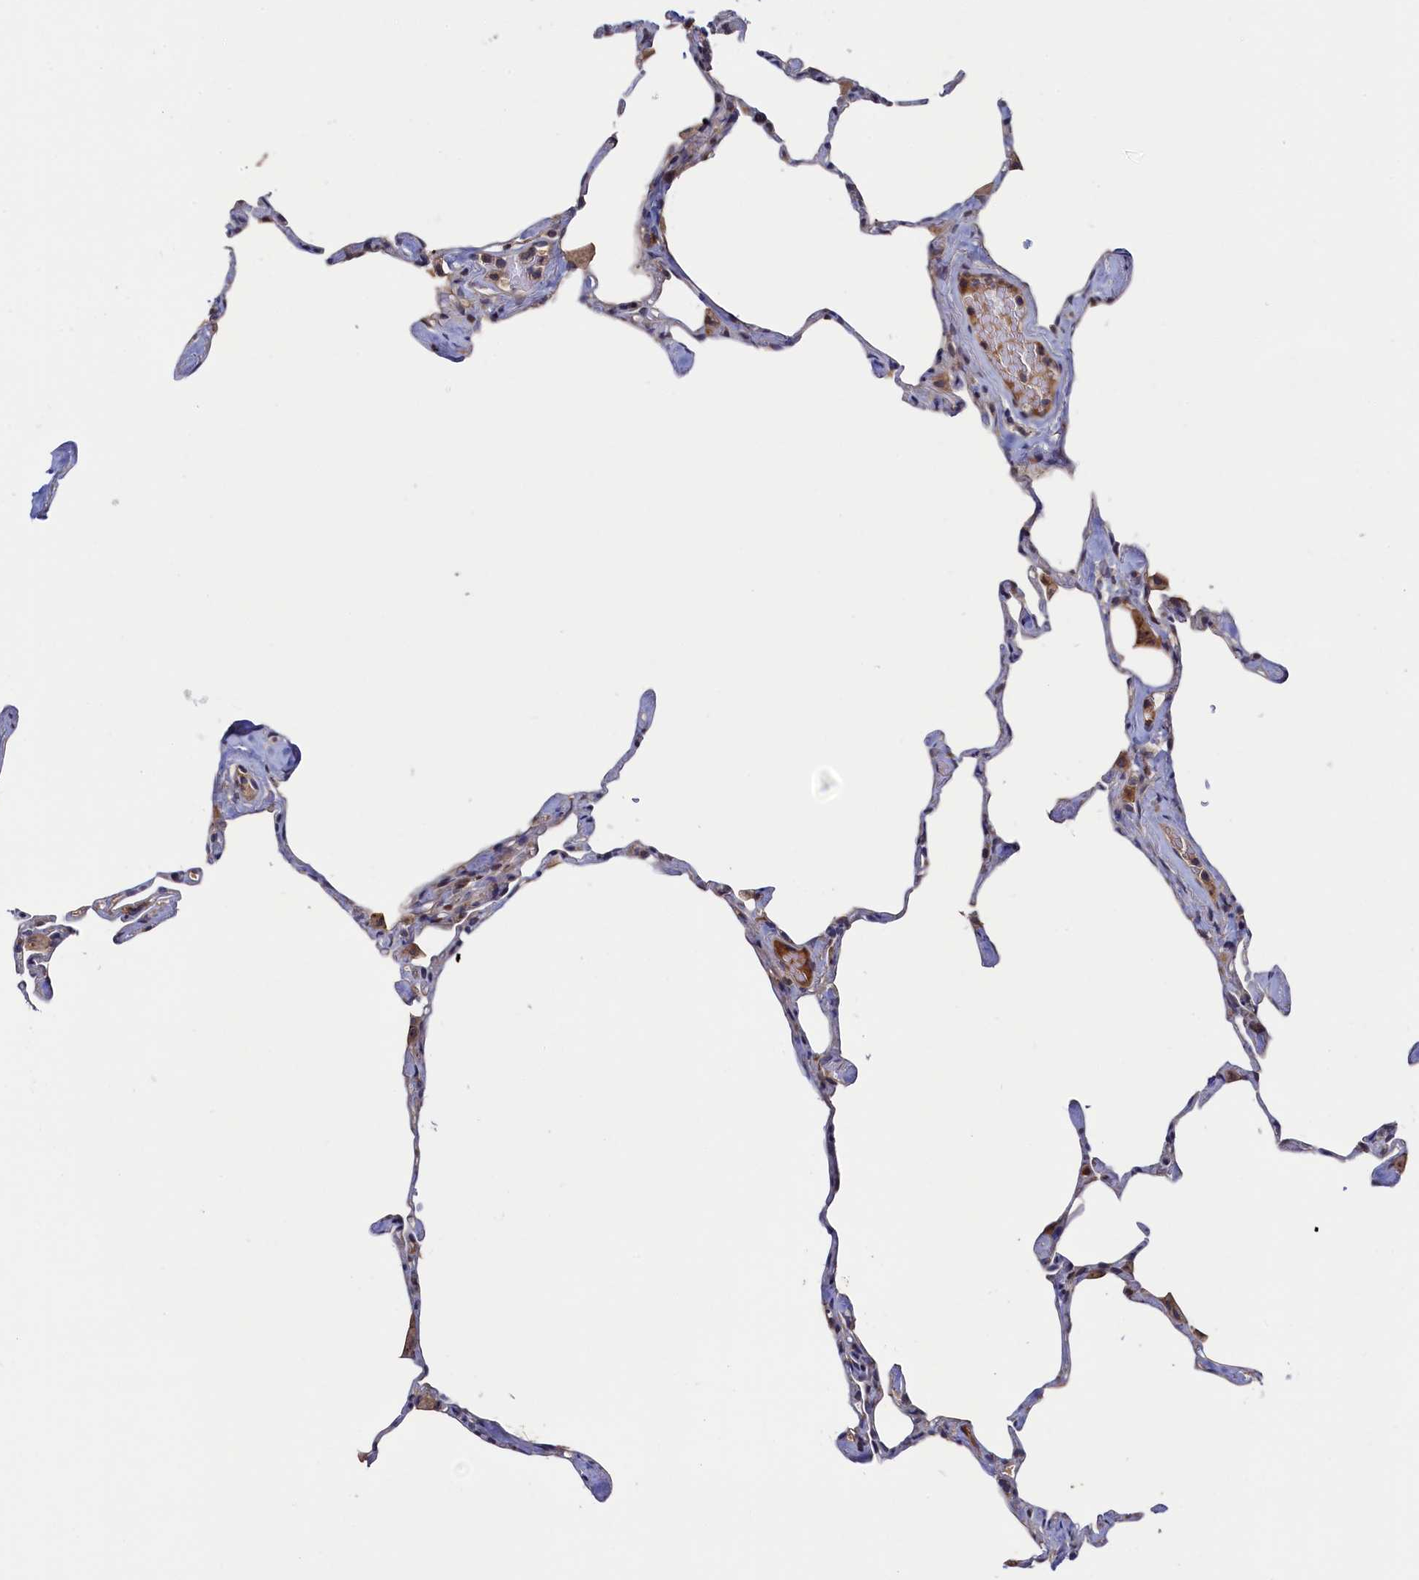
{"staining": {"intensity": "weak", "quantity": "25%-75%", "location": "cytoplasmic/membranous"}, "tissue": "lung", "cell_type": "Alveolar cells", "image_type": "normal", "snomed": [{"axis": "morphology", "description": "Normal tissue, NOS"}, {"axis": "topography", "description": "Lung"}], "caption": "DAB immunohistochemical staining of benign lung demonstrates weak cytoplasmic/membranous protein positivity in about 25%-75% of alveolar cells.", "gene": "ZNF891", "patient": {"sex": "male", "age": 65}}